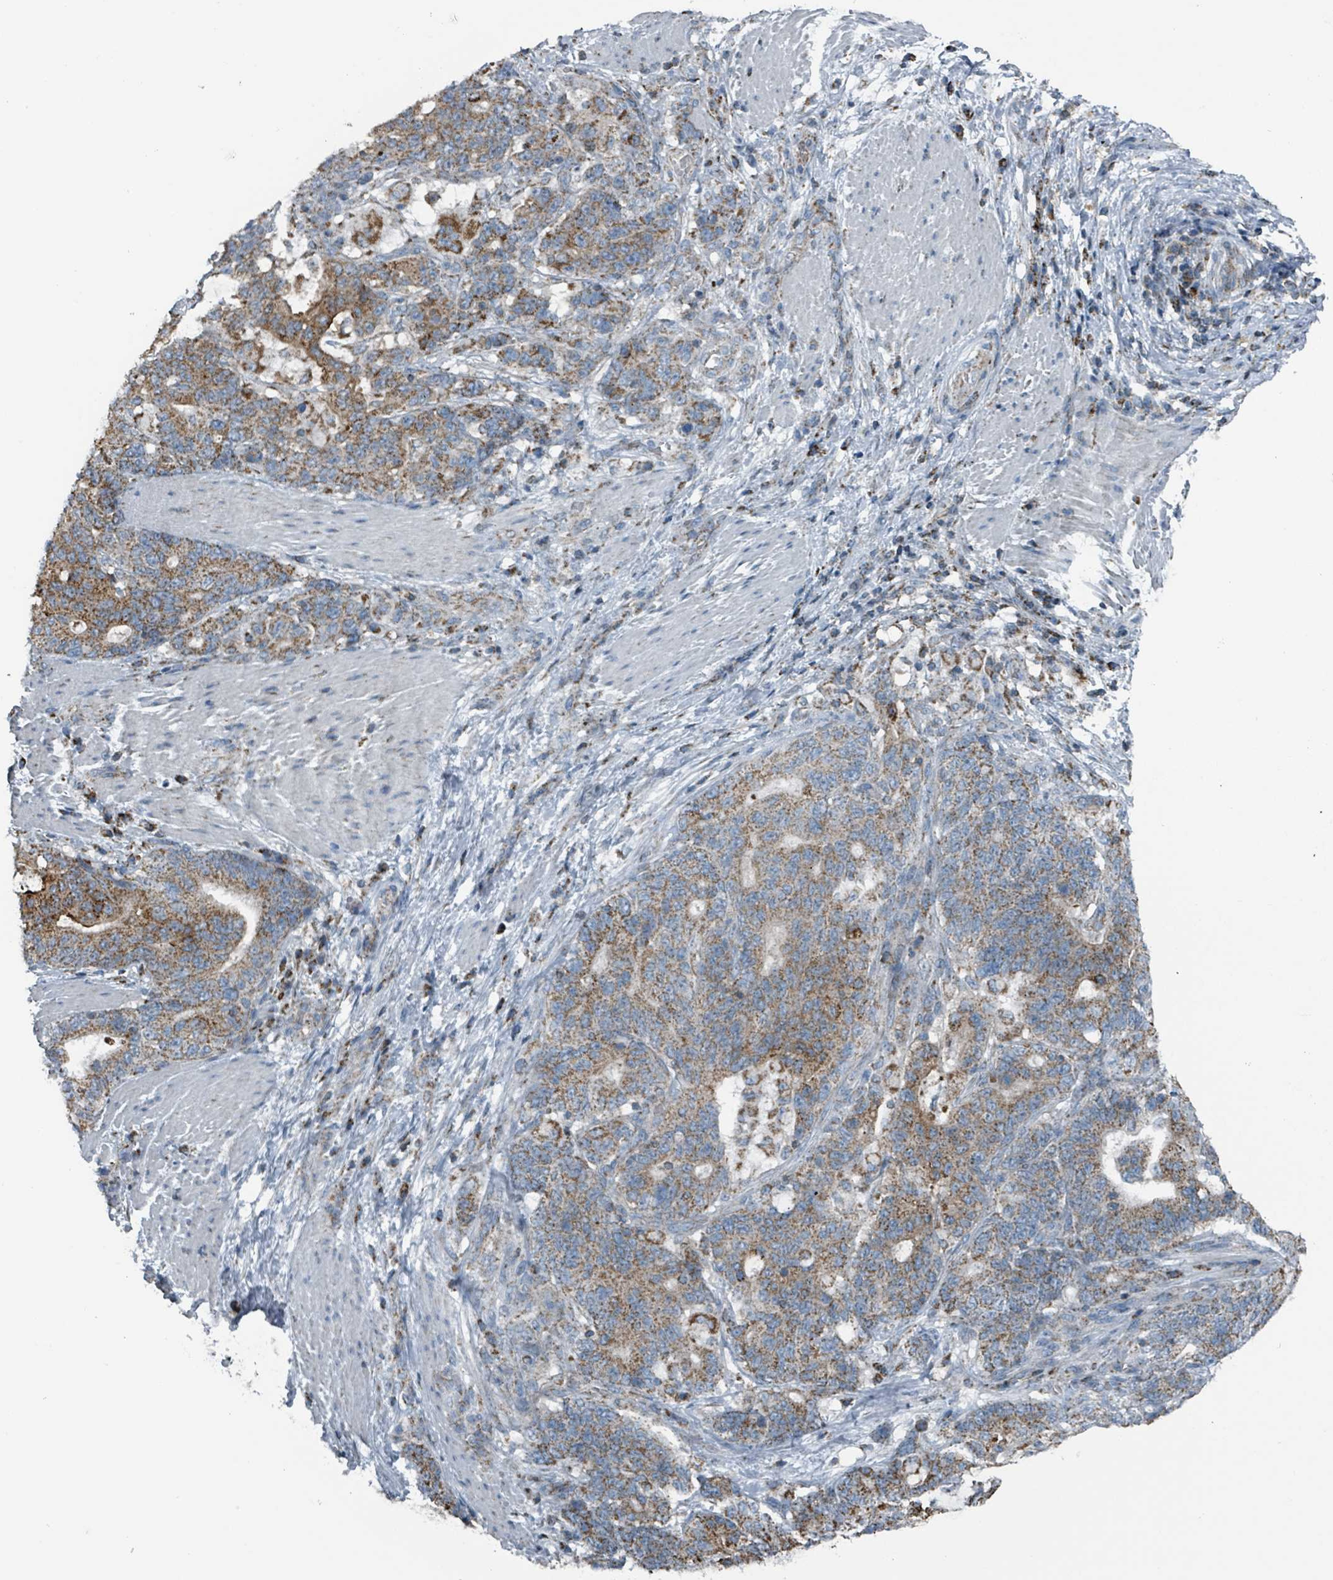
{"staining": {"intensity": "moderate", "quantity": ">75%", "location": "cytoplasmic/membranous"}, "tissue": "stomach cancer", "cell_type": "Tumor cells", "image_type": "cancer", "snomed": [{"axis": "morphology", "description": "Normal tissue, NOS"}, {"axis": "morphology", "description": "Adenocarcinoma, NOS"}, {"axis": "topography", "description": "Stomach"}], "caption": "Stomach cancer tissue shows moderate cytoplasmic/membranous staining in about >75% of tumor cells, visualized by immunohistochemistry.", "gene": "ABHD18", "patient": {"sex": "female", "age": 64}}